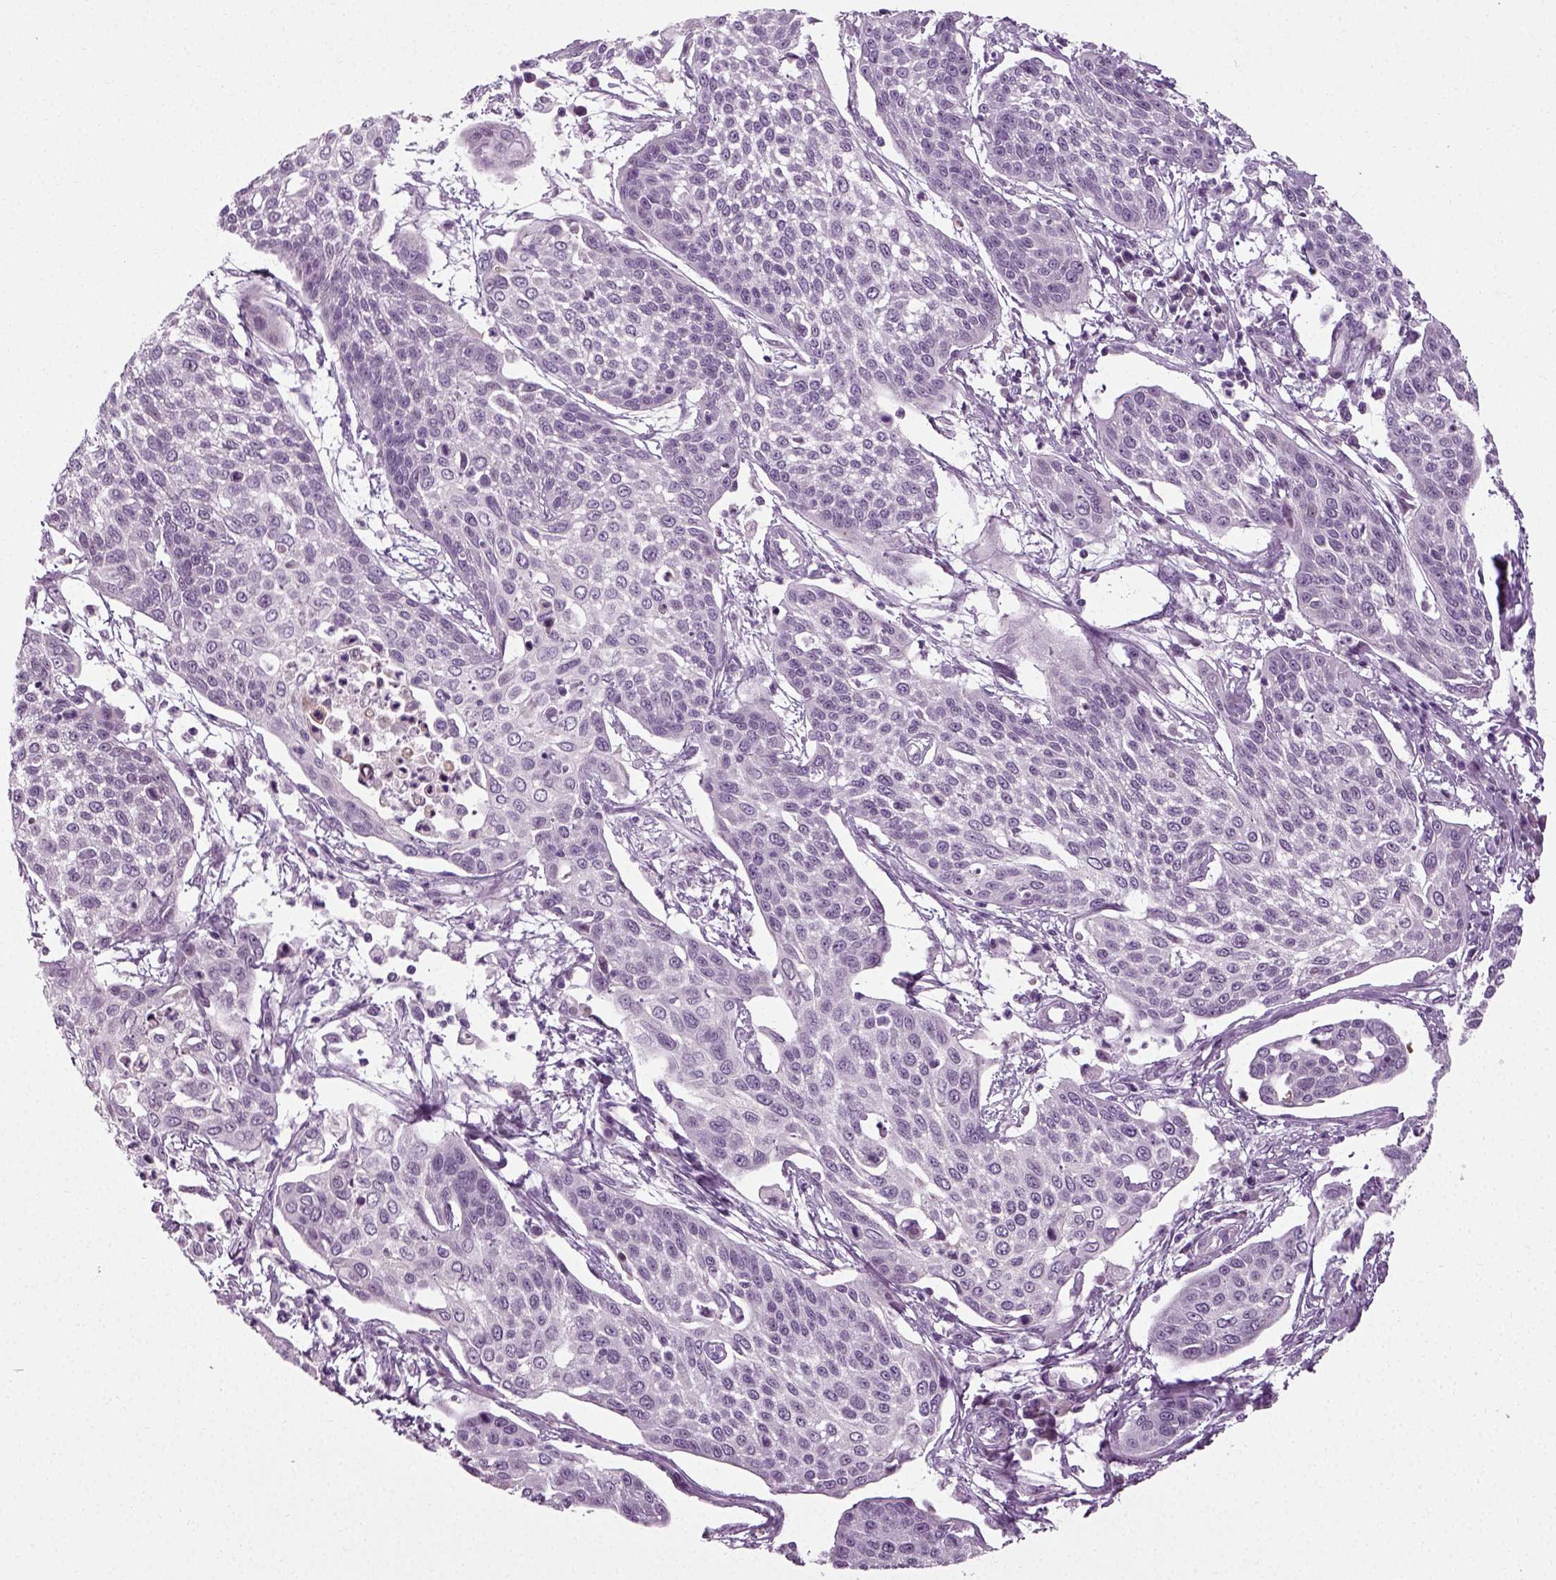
{"staining": {"intensity": "negative", "quantity": "none", "location": "none"}, "tissue": "cervical cancer", "cell_type": "Tumor cells", "image_type": "cancer", "snomed": [{"axis": "morphology", "description": "Squamous cell carcinoma, NOS"}, {"axis": "topography", "description": "Cervix"}], "caption": "High magnification brightfield microscopy of cervical squamous cell carcinoma stained with DAB (brown) and counterstained with hematoxylin (blue): tumor cells show no significant expression. The staining is performed using DAB (3,3'-diaminobenzidine) brown chromogen with nuclei counter-stained in using hematoxylin.", "gene": "SCG5", "patient": {"sex": "female", "age": 34}}